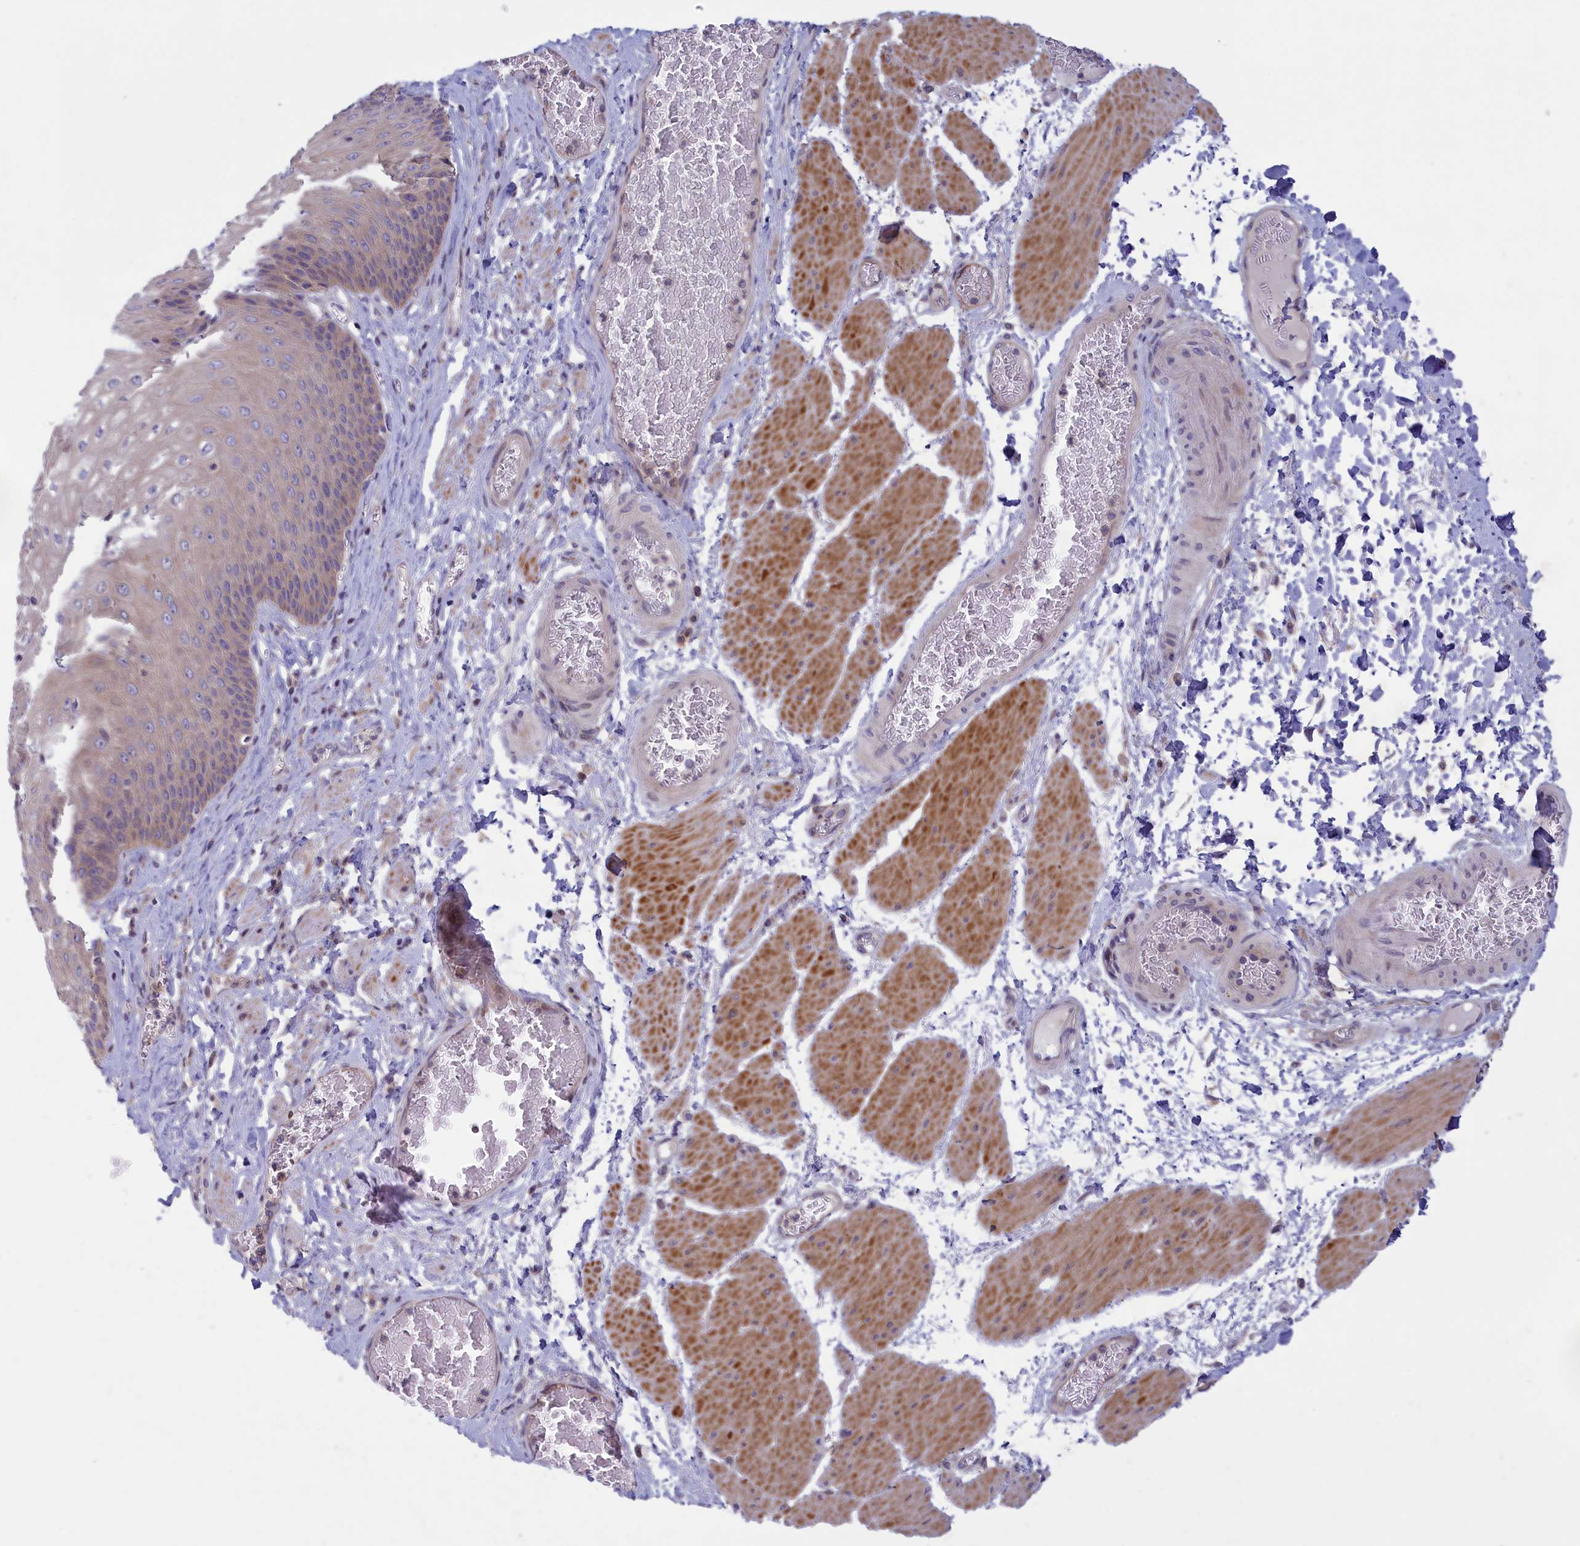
{"staining": {"intensity": "weak", "quantity": "25%-75%", "location": "cytoplasmic/membranous"}, "tissue": "esophagus", "cell_type": "Squamous epithelial cells", "image_type": "normal", "snomed": [{"axis": "morphology", "description": "Normal tissue, NOS"}, {"axis": "topography", "description": "Esophagus"}], "caption": "Esophagus stained with immunohistochemistry (IHC) shows weak cytoplasmic/membranous staining in approximately 25%-75% of squamous epithelial cells. (DAB = brown stain, brightfield microscopy at high magnification).", "gene": "CORO2A", "patient": {"sex": "male", "age": 60}}